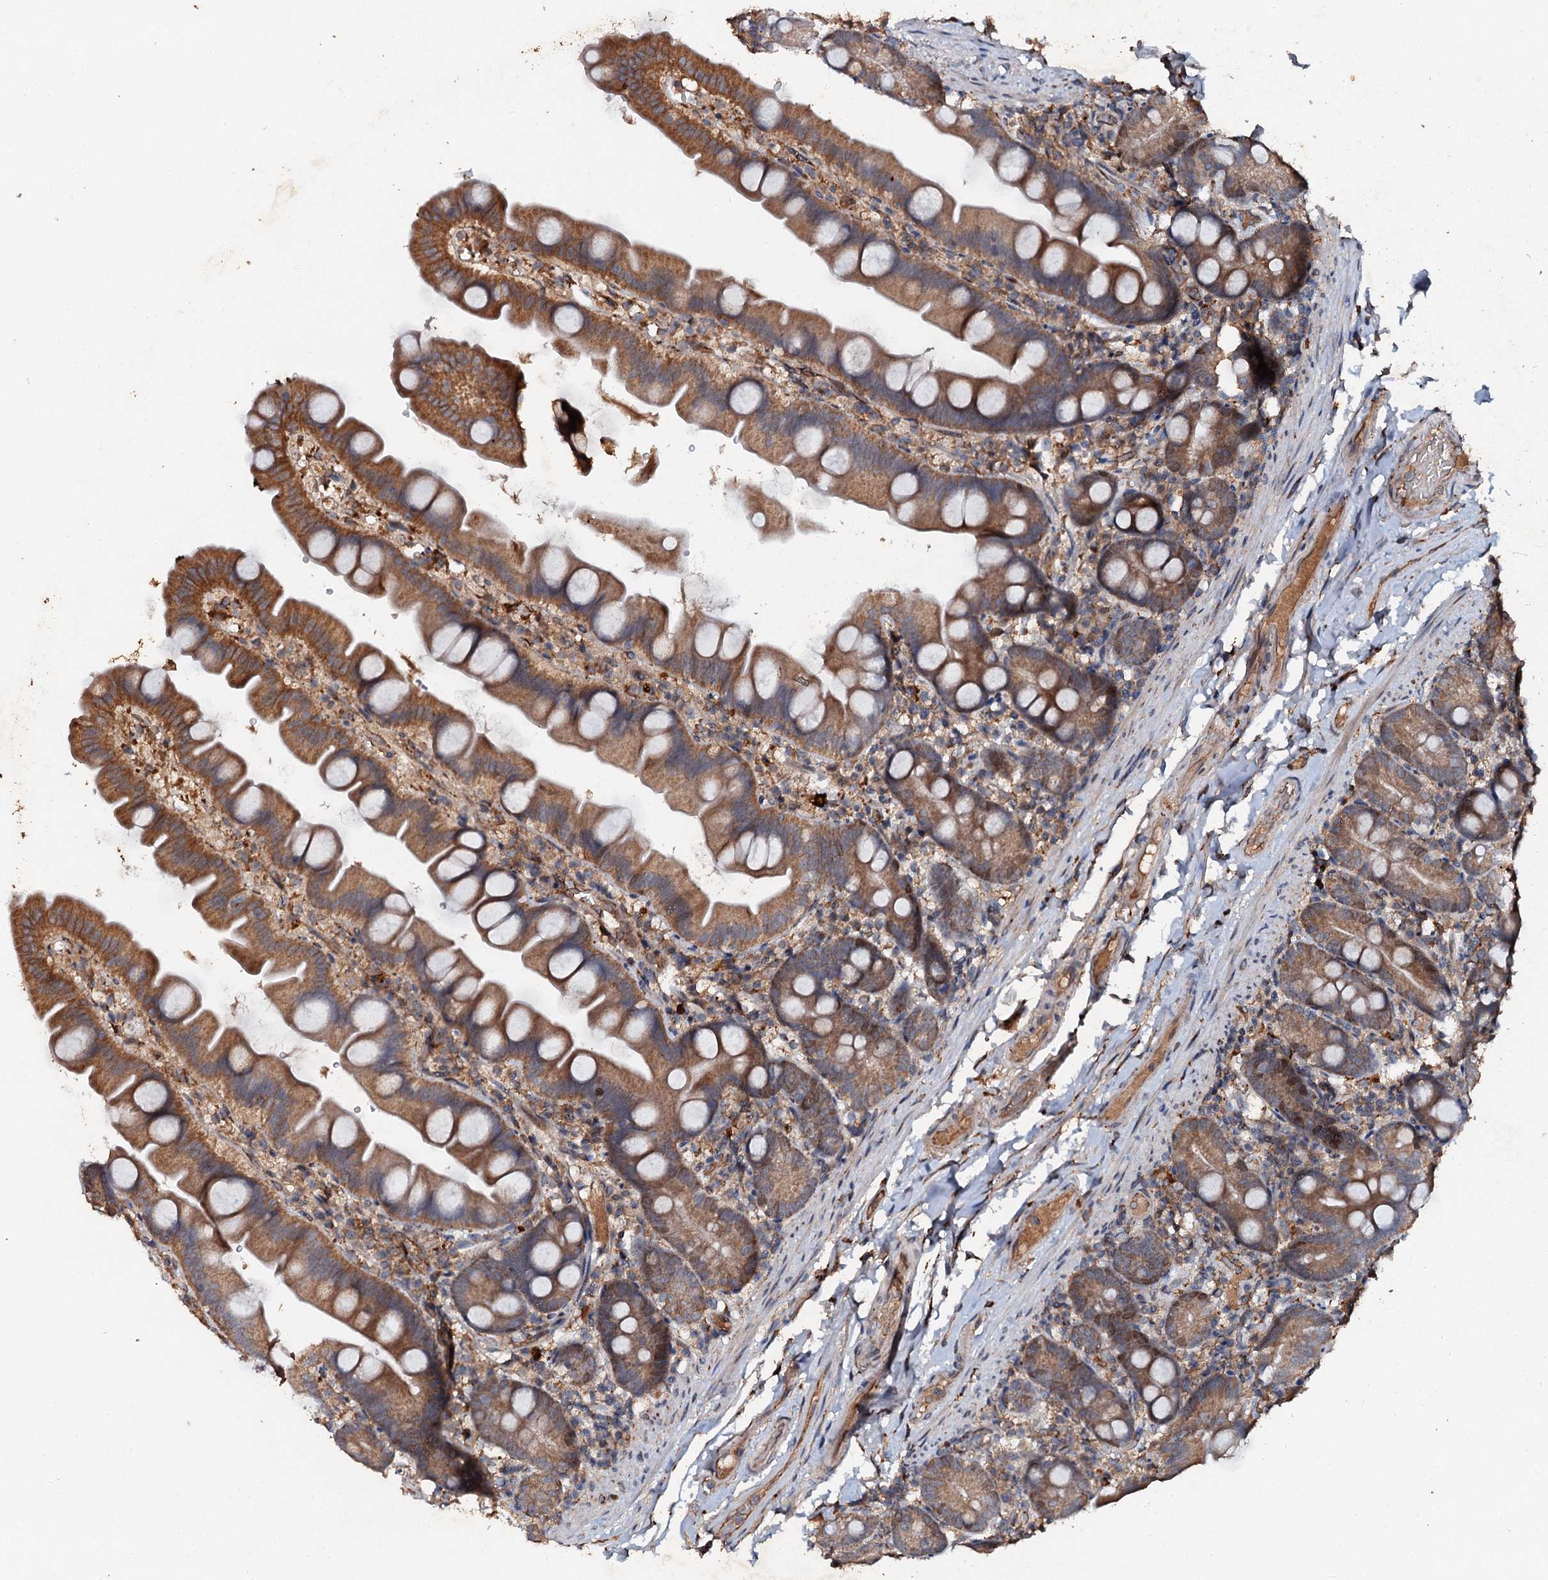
{"staining": {"intensity": "moderate", "quantity": ">75%", "location": "cytoplasmic/membranous"}, "tissue": "small intestine", "cell_type": "Glandular cells", "image_type": "normal", "snomed": [{"axis": "morphology", "description": "Normal tissue, NOS"}, {"axis": "topography", "description": "Small intestine"}], "caption": "IHC histopathology image of normal small intestine: small intestine stained using immunohistochemistry (IHC) shows medium levels of moderate protein expression localized specifically in the cytoplasmic/membranous of glandular cells, appearing as a cytoplasmic/membranous brown color.", "gene": "ADAMTS10", "patient": {"sex": "female", "age": 68}}